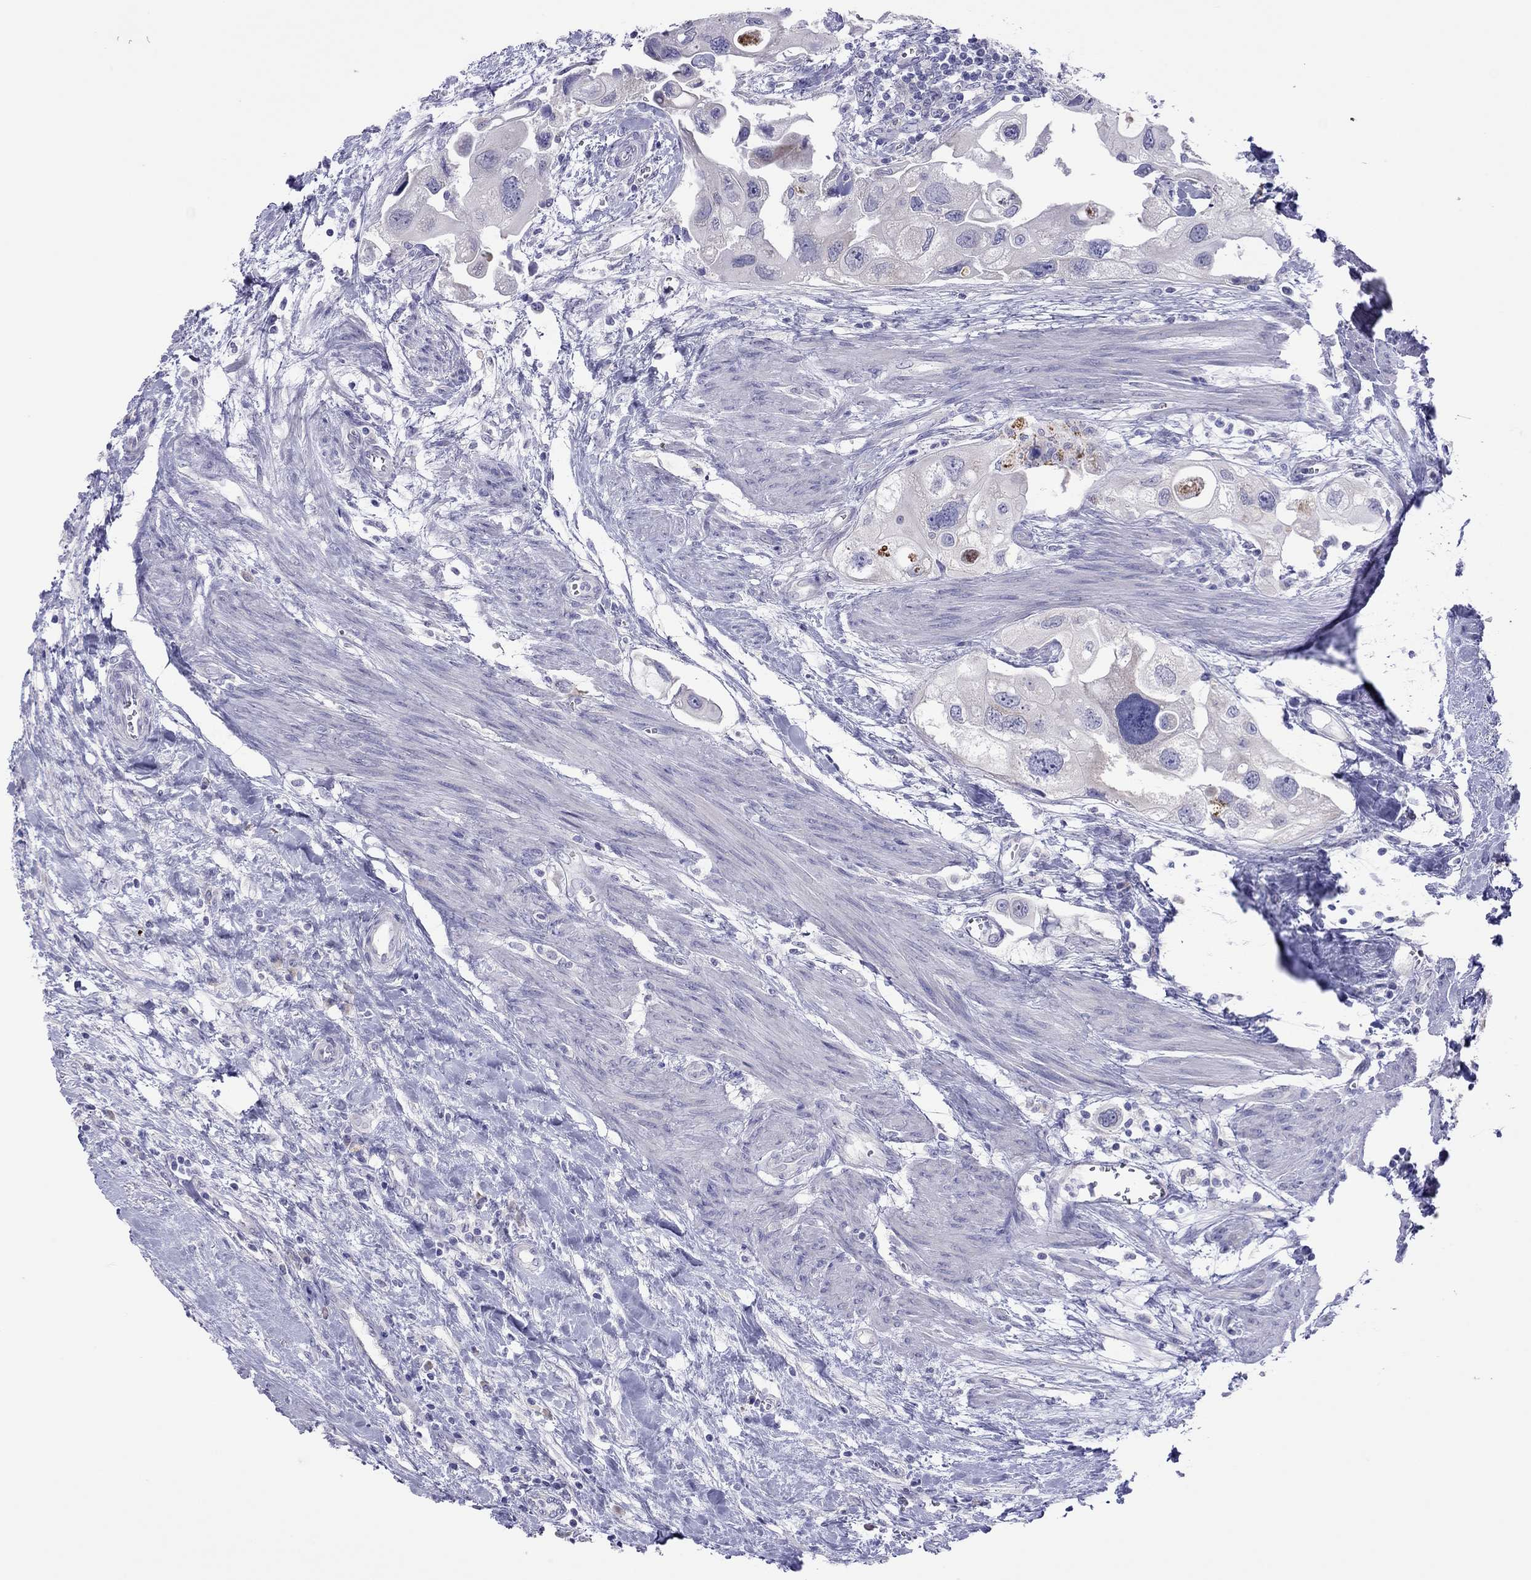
{"staining": {"intensity": "negative", "quantity": "none", "location": "none"}, "tissue": "urothelial cancer", "cell_type": "Tumor cells", "image_type": "cancer", "snomed": [{"axis": "morphology", "description": "Urothelial carcinoma, High grade"}, {"axis": "topography", "description": "Urinary bladder"}], "caption": "Urothelial cancer was stained to show a protein in brown. There is no significant expression in tumor cells. The staining was performed using DAB to visualize the protein expression in brown, while the nuclei were stained in blue with hematoxylin (Magnification: 20x).", "gene": "COL9A1", "patient": {"sex": "male", "age": 59}}